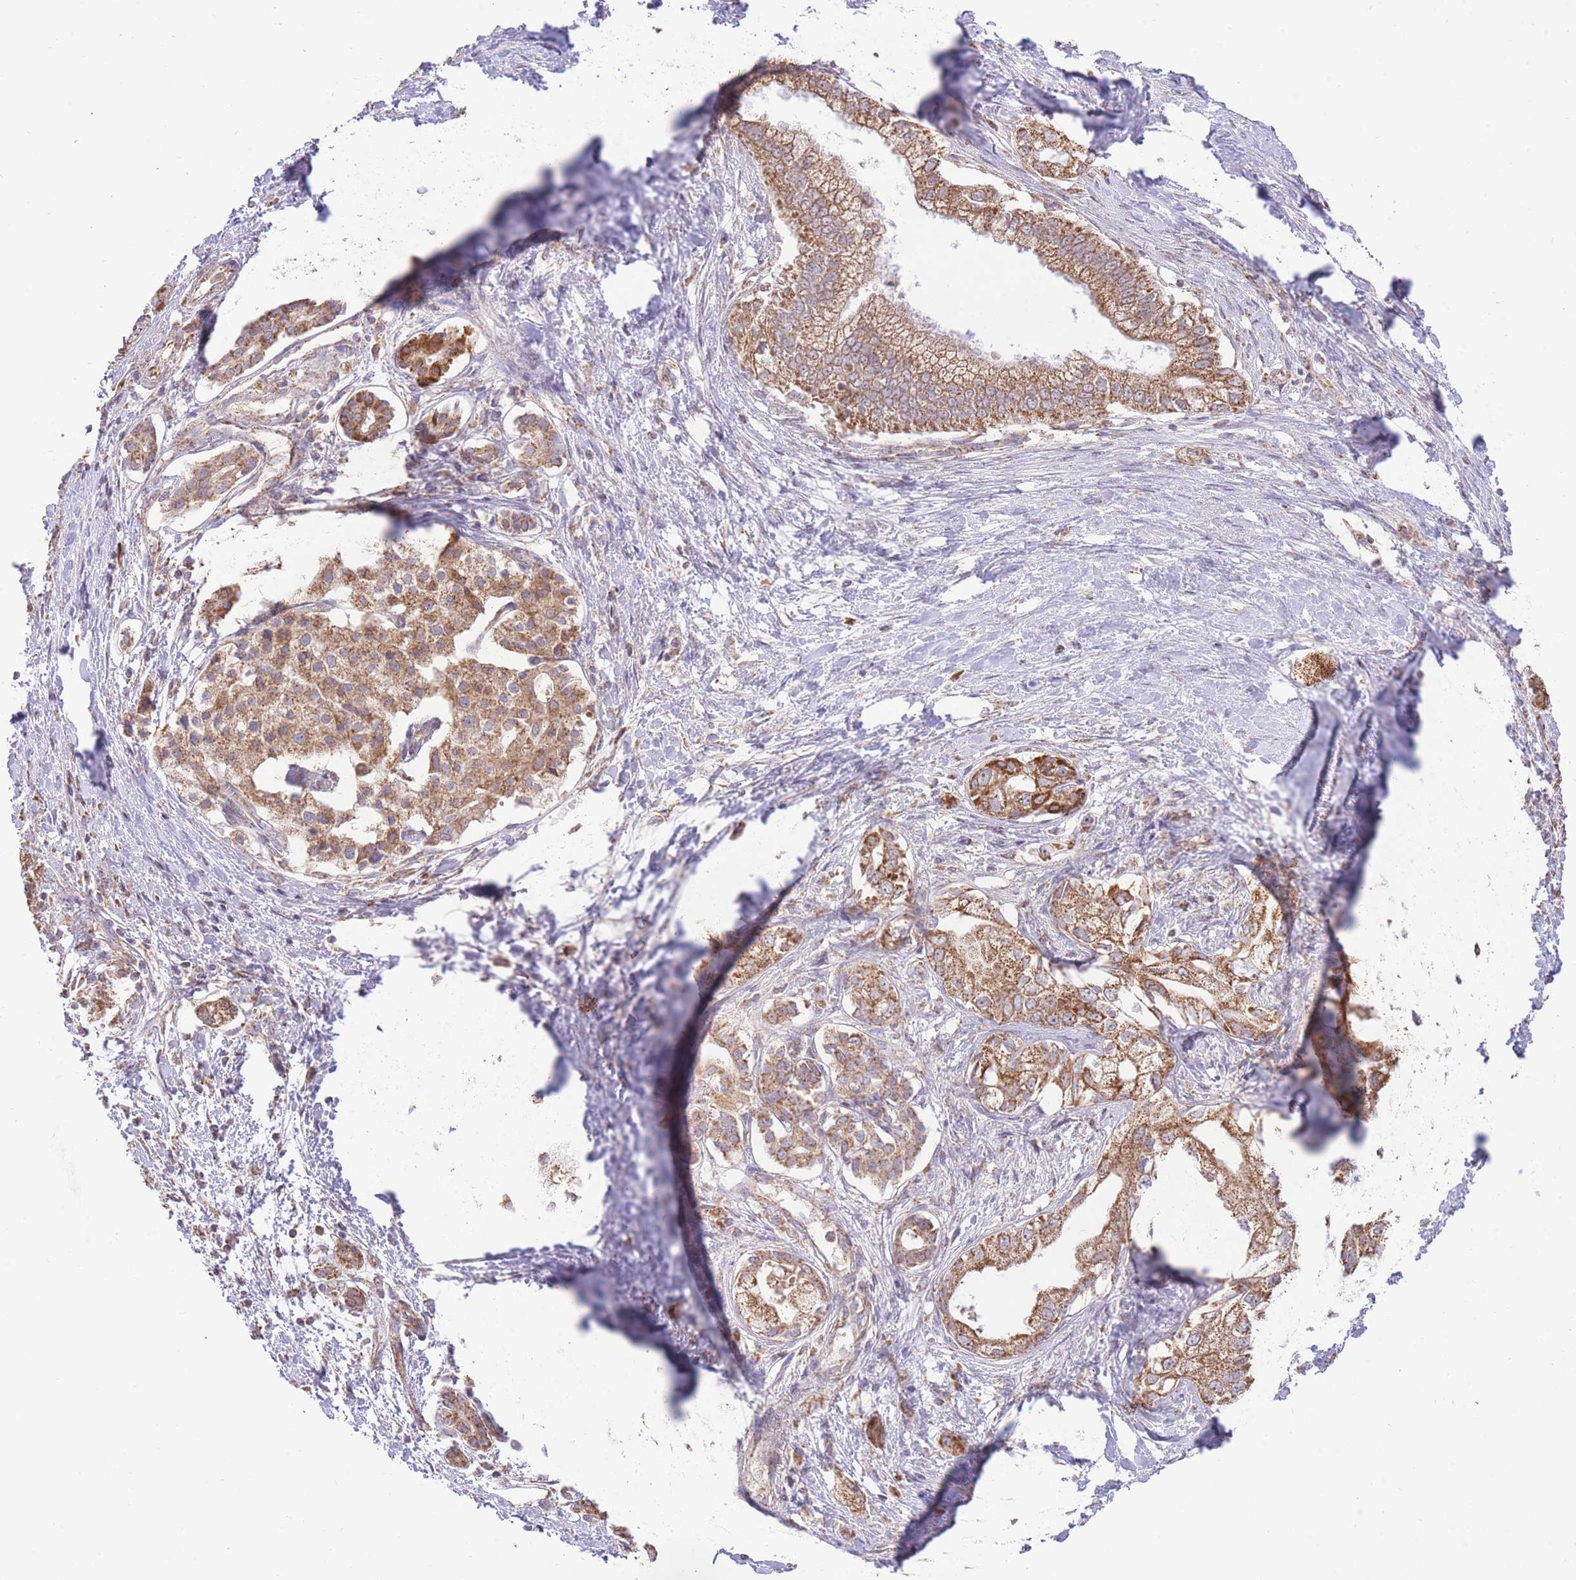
{"staining": {"intensity": "moderate", "quantity": ">75%", "location": "cytoplasmic/membranous"}, "tissue": "pancreatic cancer", "cell_type": "Tumor cells", "image_type": "cancer", "snomed": [{"axis": "morphology", "description": "Adenocarcinoma, NOS"}, {"axis": "topography", "description": "Pancreas"}], "caption": "Moderate cytoplasmic/membranous staining is appreciated in about >75% of tumor cells in pancreatic cancer (adenocarcinoma).", "gene": "PREP", "patient": {"sex": "male", "age": 70}}